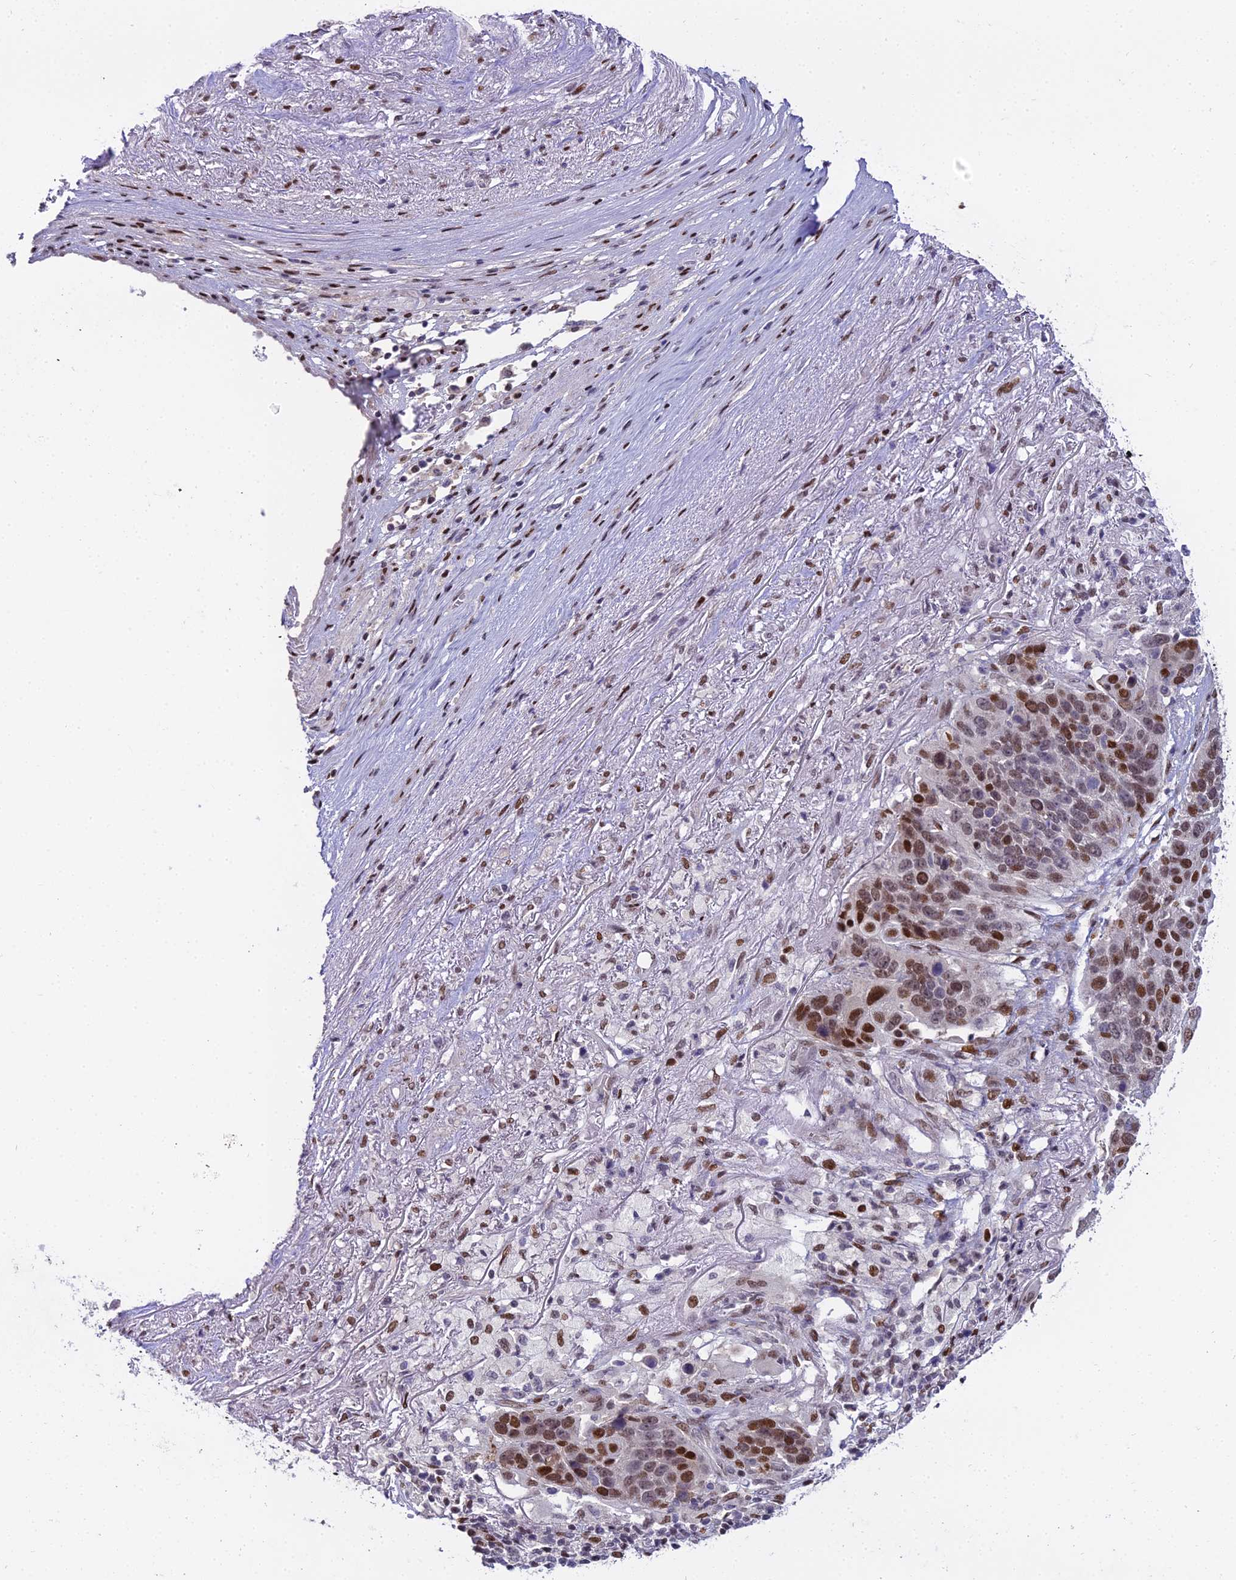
{"staining": {"intensity": "moderate", "quantity": "25%-75%", "location": "nuclear"}, "tissue": "lung cancer", "cell_type": "Tumor cells", "image_type": "cancer", "snomed": [{"axis": "morphology", "description": "Normal tissue, NOS"}, {"axis": "morphology", "description": "Squamous cell carcinoma, NOS"}, {"axis": "topography", "description": "Lymph node"}, {"axis": "topography", "description": "Lung"}], "caption": "IHC (DAB) staining of human squamous cell carcinoma (lung) displays moderate nuclear protein positivity in approximately 25%-75% of tumor cells.", "gene": "ZNF707", "patient": {"sex": "male", "age": 66}}